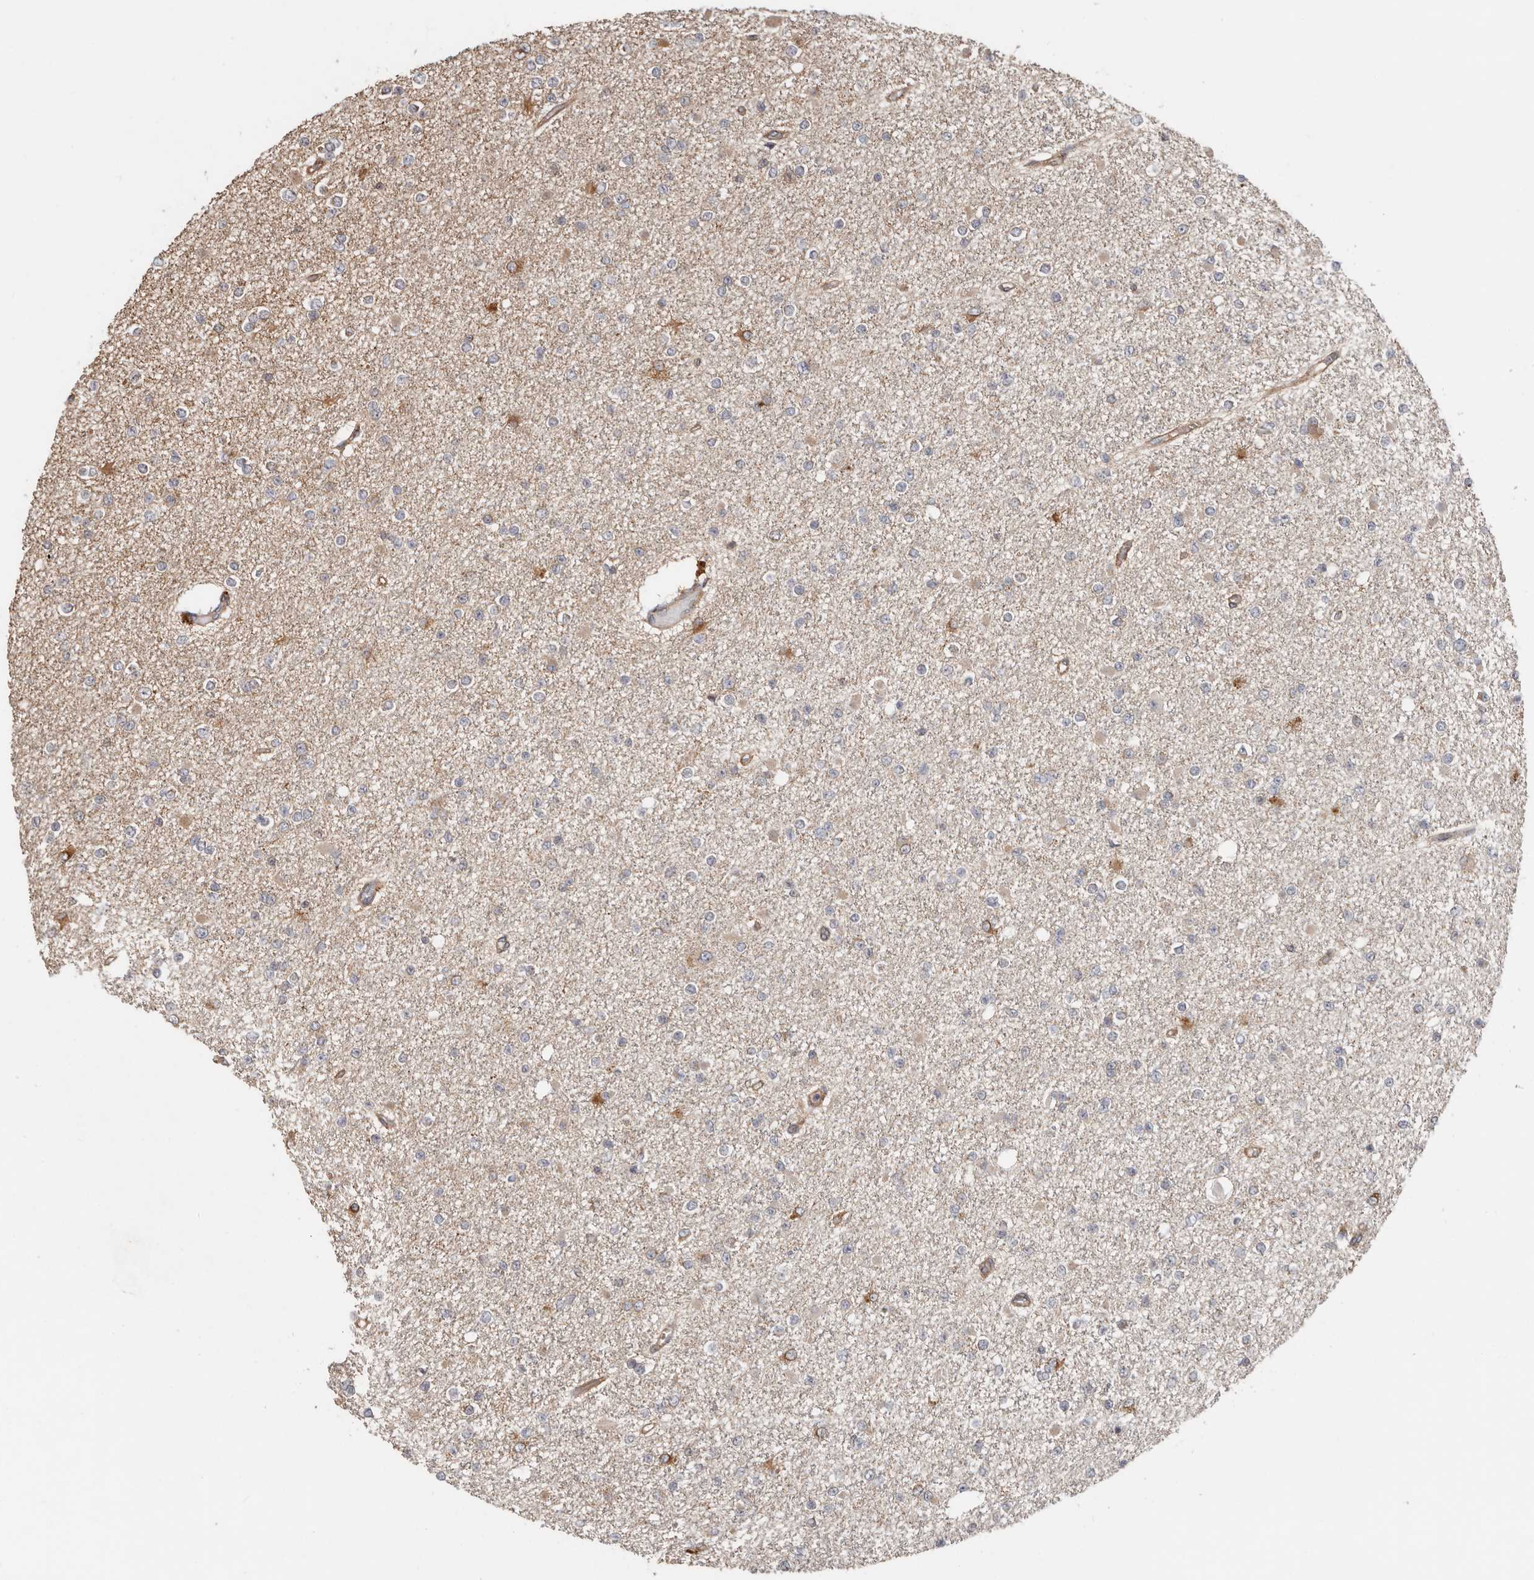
{"staining": {"intensity": "moderate", "quantity": "<25%", "location": "cytoplasmic/membranous"}, "tissue": "glioma", "cell_type": "Tumor cells", "image_type": "cancer", "snomed": [{"axis": "morphology", "description": "Glioma, malignant, Low grade"}, {"axis": "topography", "description": "Brain"}], "caption": "Tumor cells demonstrate low levels of moderate cytoplasmic/membranous positivity in approximately <25% of cells in glioma. (Brightfield microscopy of DAB IHC at high magnification).", "gene": "RSPO2", "patient": {"sex": "female", "age": 22}}